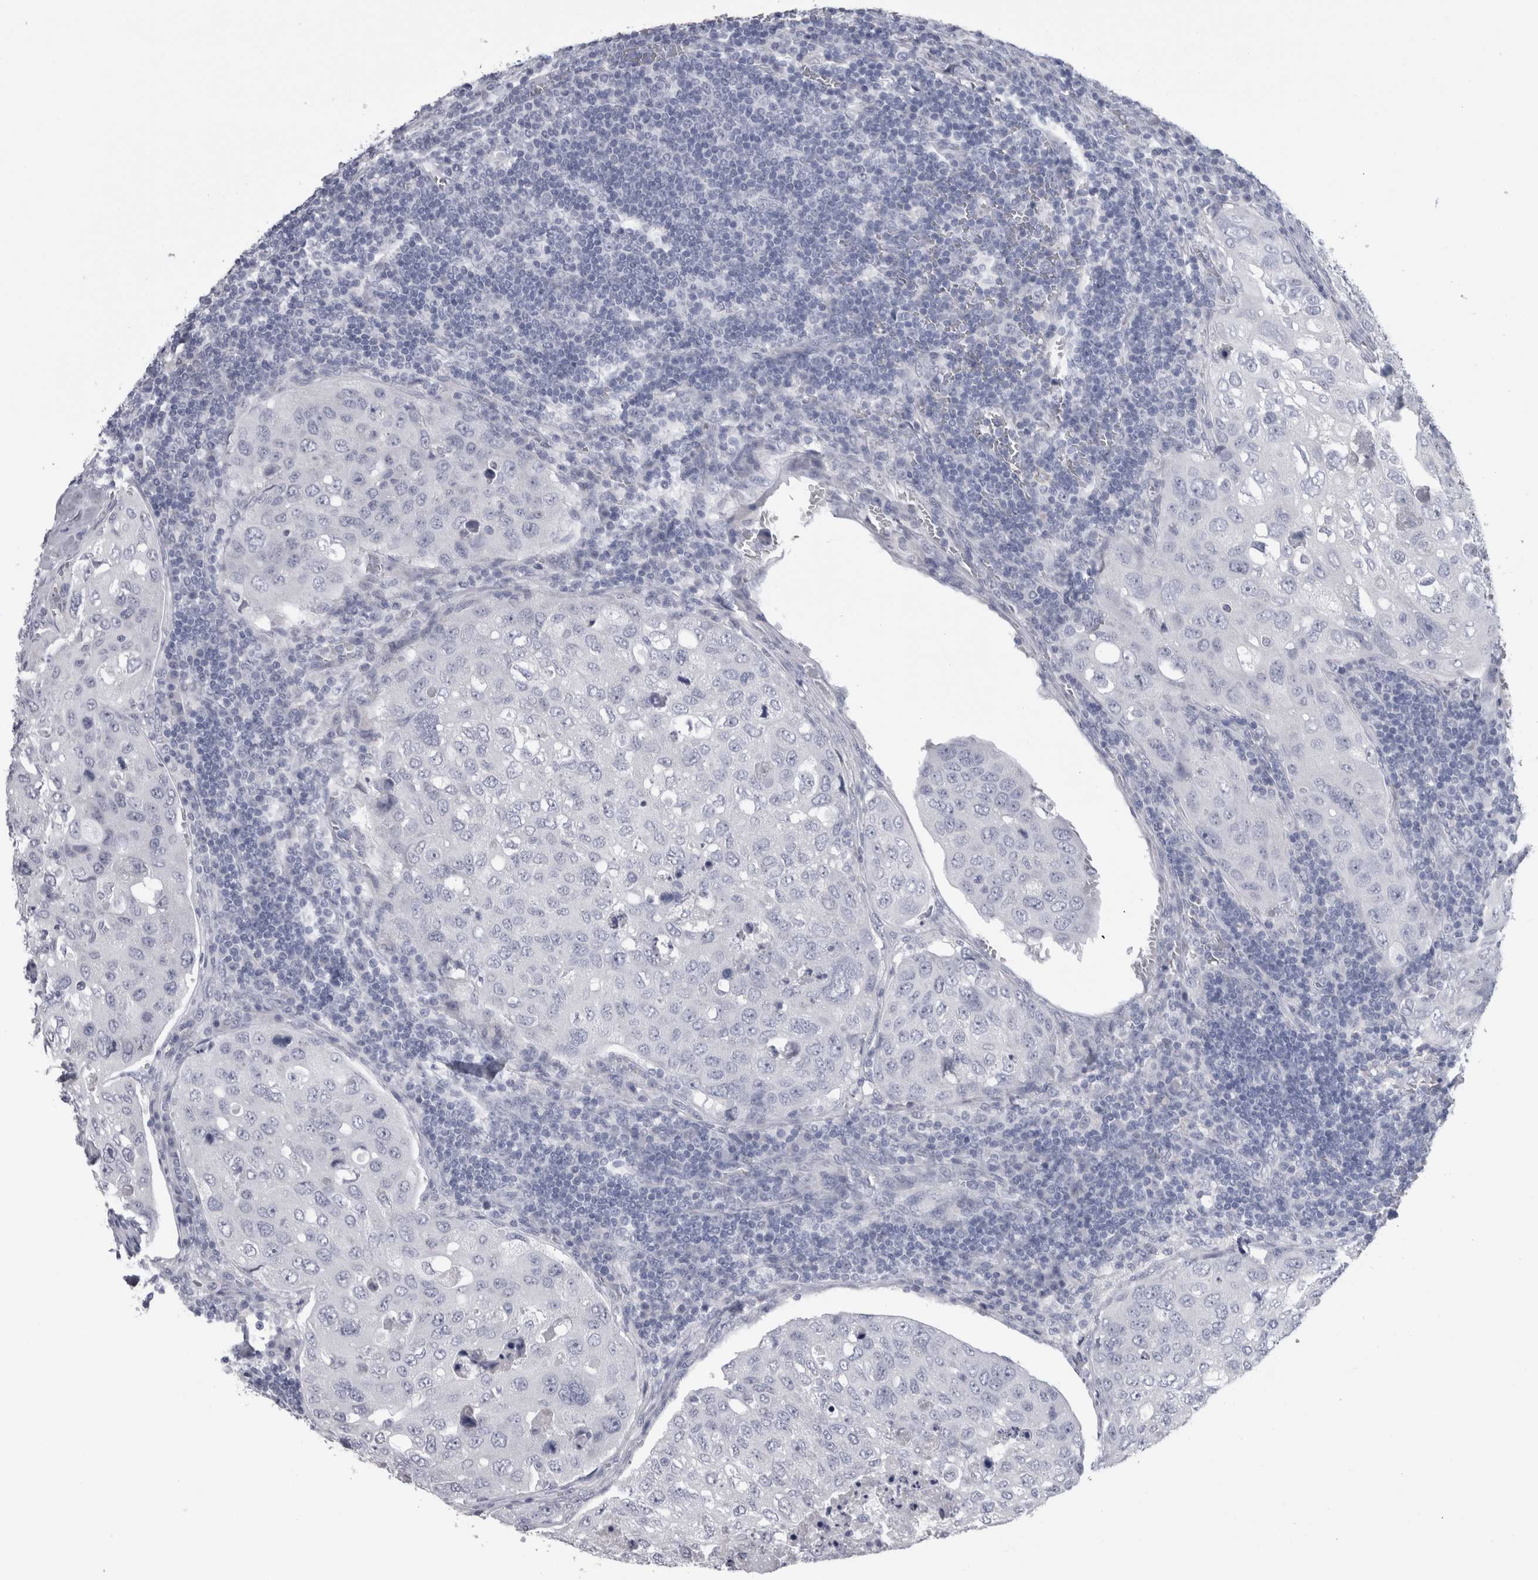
{"staining": {"intensity": "negative", "quantity": "none", "location": "none"}, "tissue": "urothelial cancer", "cell_type": "Tumor cells", "image_type": "cancer", "snomed": [{"axis": "morphology", "description": "Urothelial carcinoma, High grade"}, {"axis": "topography", "description": "Lymph node"}, {"axis": "topography", "description": "Urinary bladder"}], "caption": "Human urothelial carcinoma (high-grade) stained for a protein using immunohistochemistry (IHC) reveals no staining in tumor cells.", "gene": "MSMB", "patient": {"sex": "male", "age": 51}}